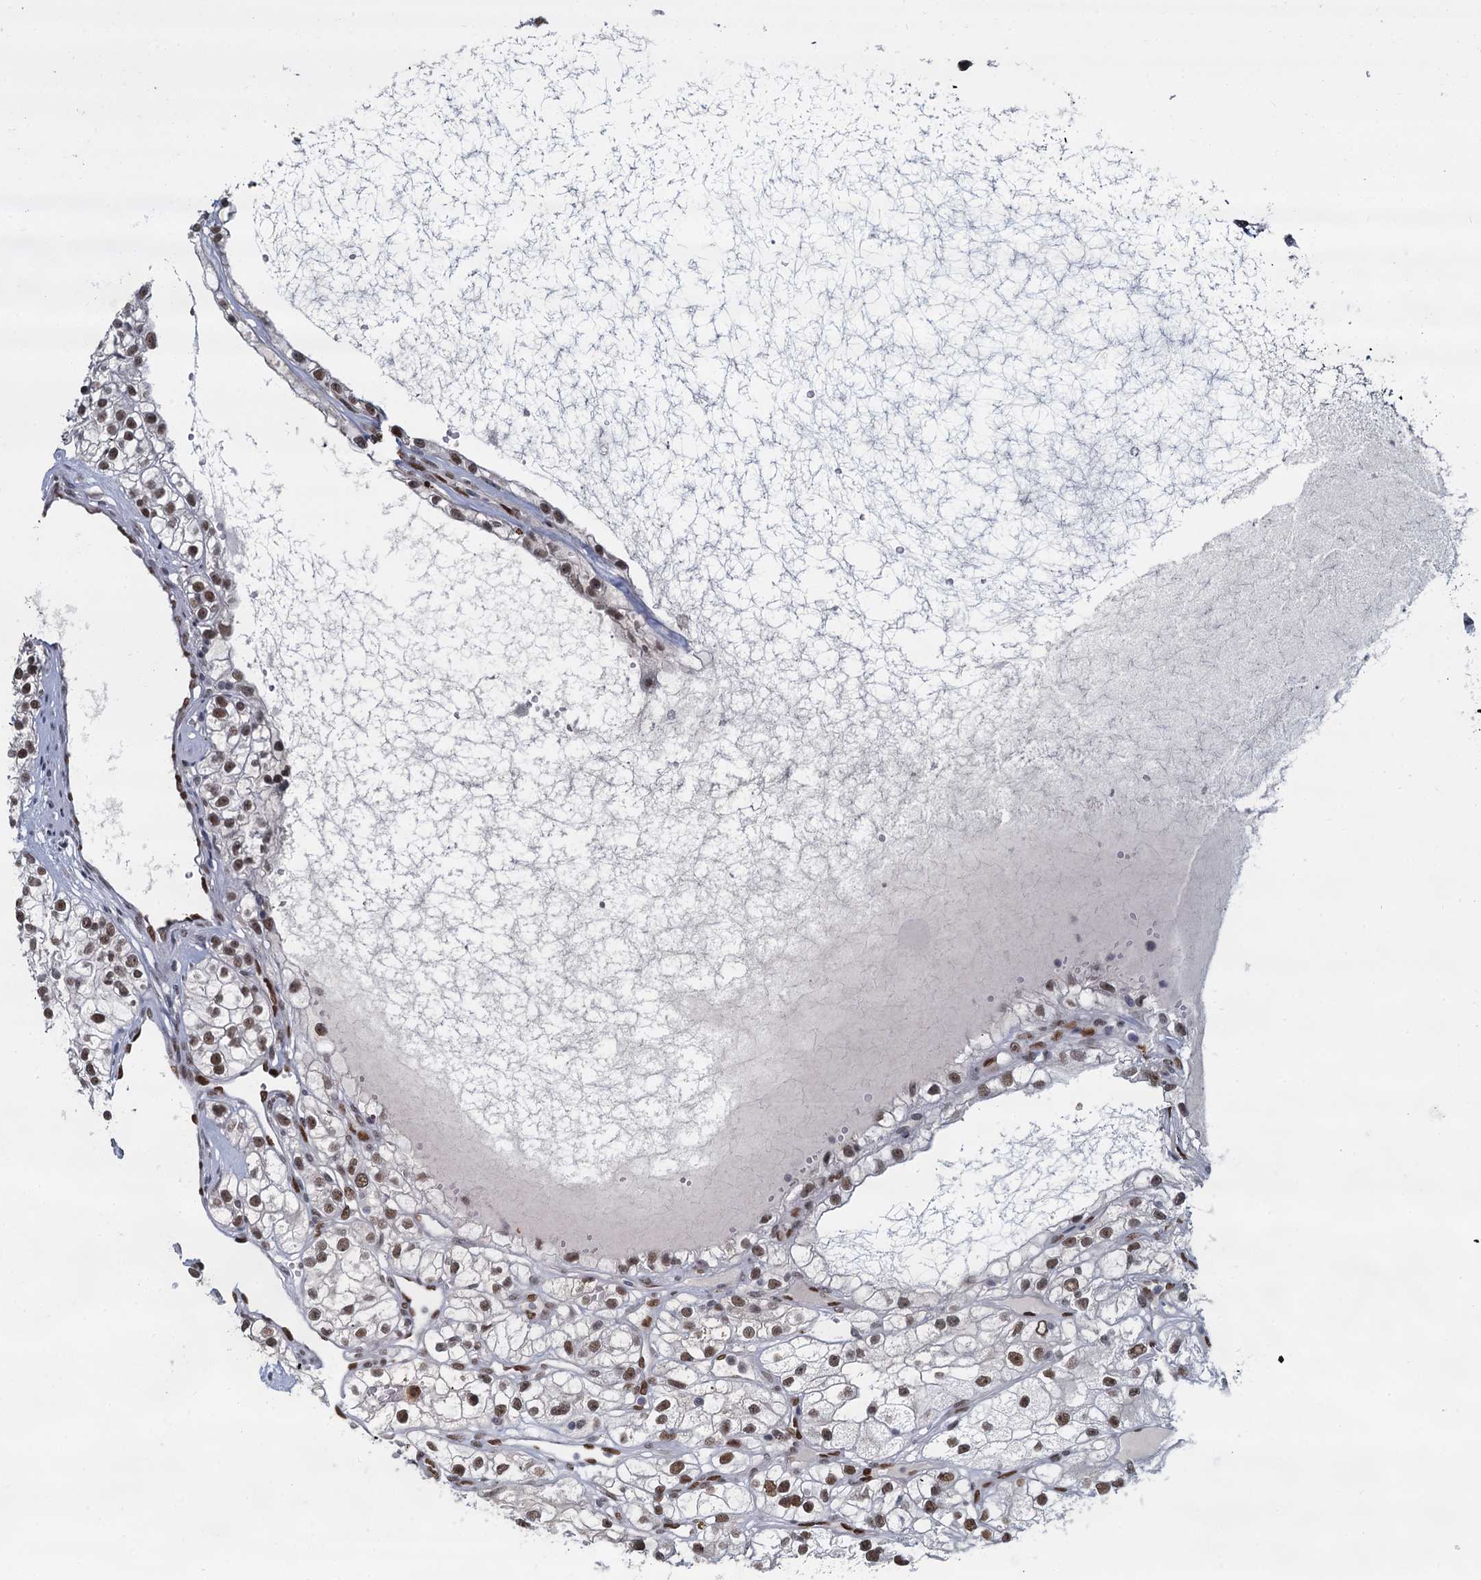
{"staining": {"intensity": "moderate", "quantity": ">75%", "location": "nuclear"}, "tissue": "renal cancer", "cell_type": "Tumor cells", "image_type": "cancer", "snomed": [{"axis": "morphology", "description": "Adenocarcinoma, NOS"}, {"axis": "topography", "description": "Kidney"}], "caption": "DAB immunohistochemical staining of human renal adenocarcinoma displays moderate nuclear protein expression in approximately >75% of tumor cells. (IHC, brightfield microscopy, high magnification).", "gene": "RPRD1A", "patient": {"sex": "female", "age": 57}}